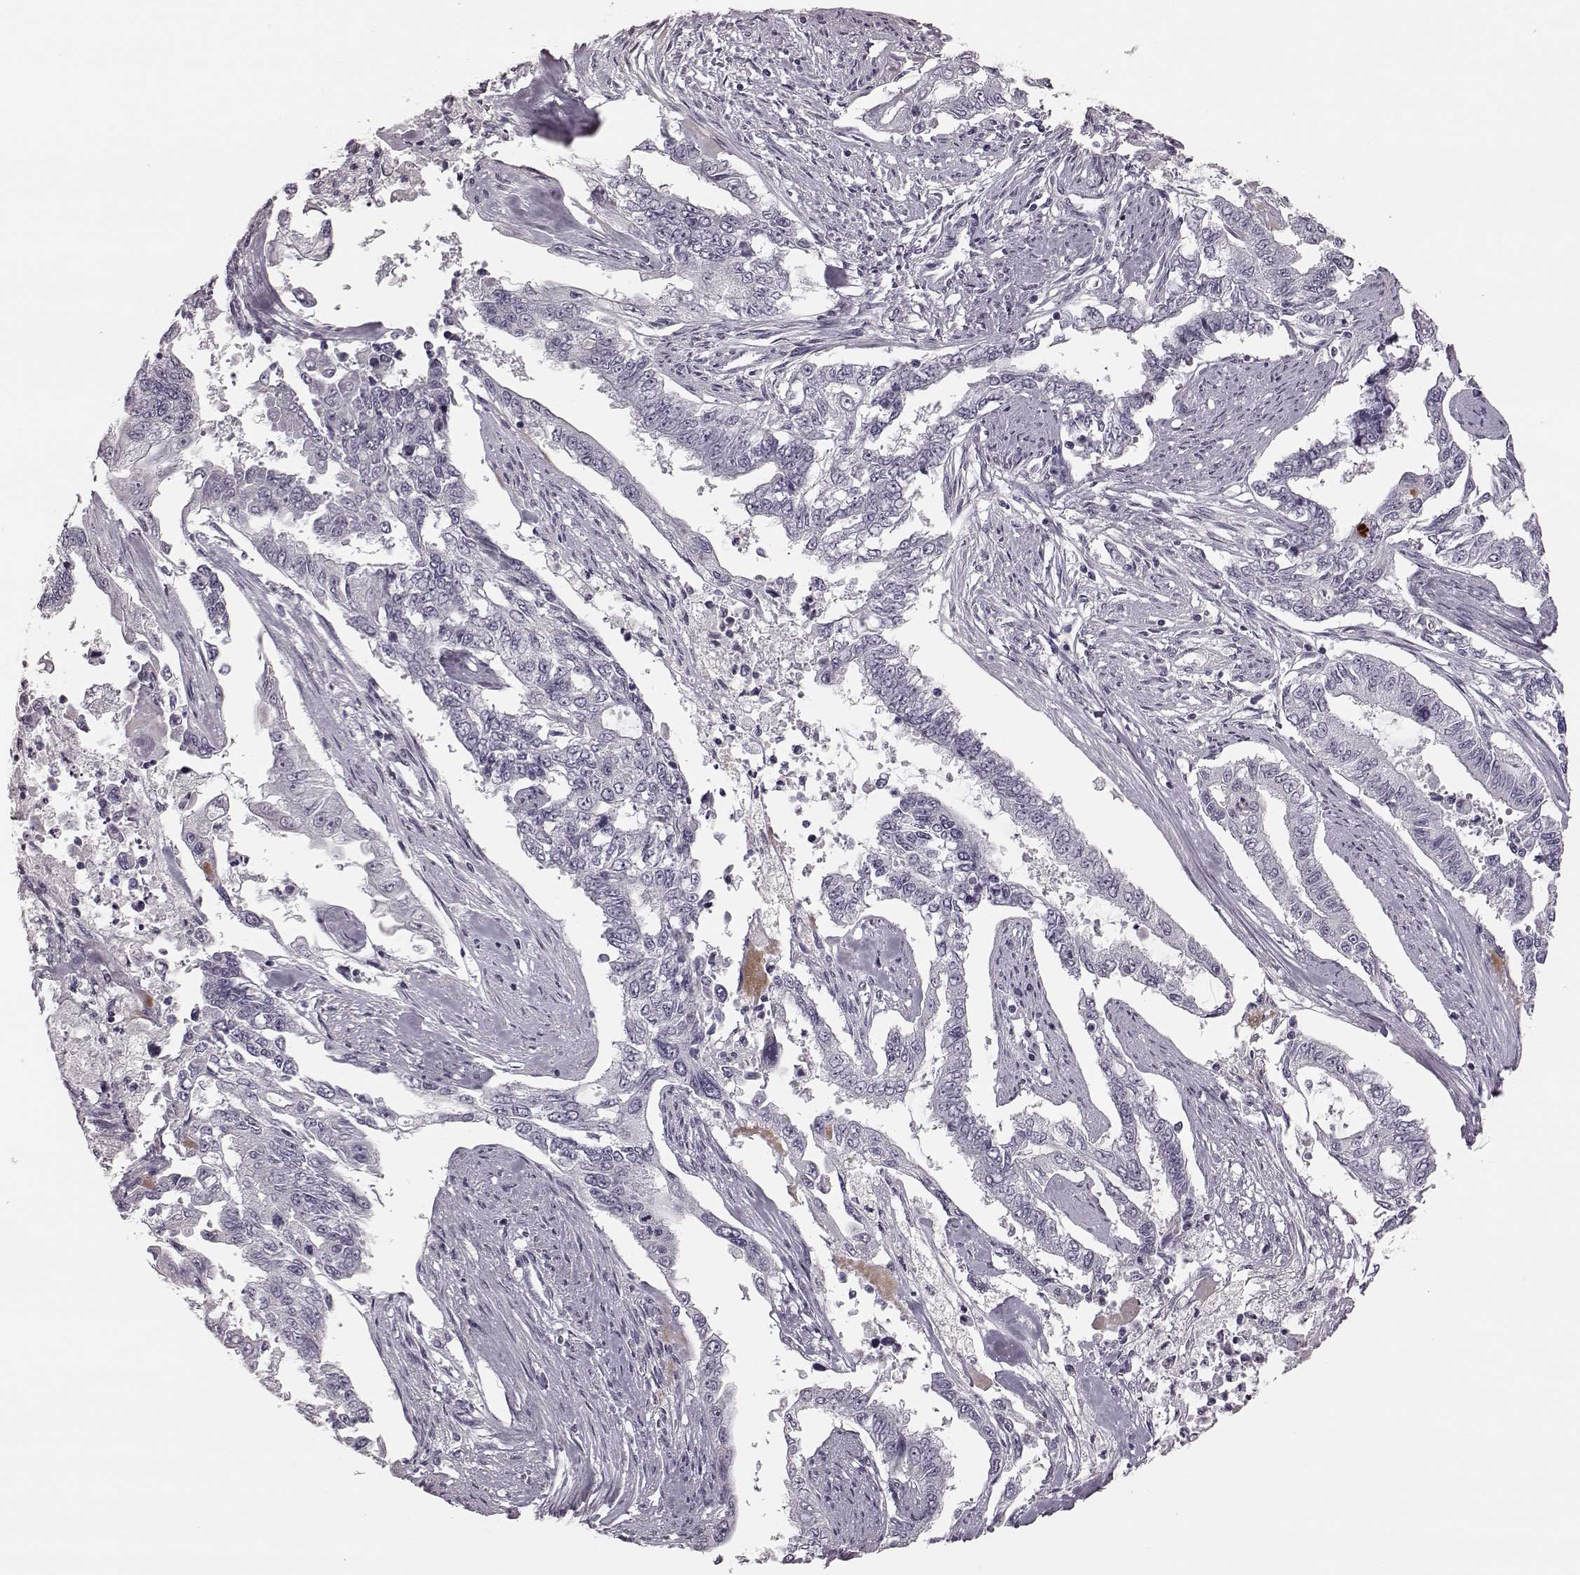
{"staining": {"intensity": "negative", "quantity": "none", "location": "none"}, "tissue": "endometrial cancer", "cell_type": "Tumor cells", "image_type": "cancer", "snomed": [{"axis": "morphology", "description": "Adenocarcinoma, NOS"}, {"axis": "topography", "description": "Uterus"}], "caption": "IHC image of human adenocarcinoma (endometrial) stained for a protein (brown), which displays no positivity in tumor cells.", "gene": "ZNF433", "patient": {"sex": "female", "age": 59}}